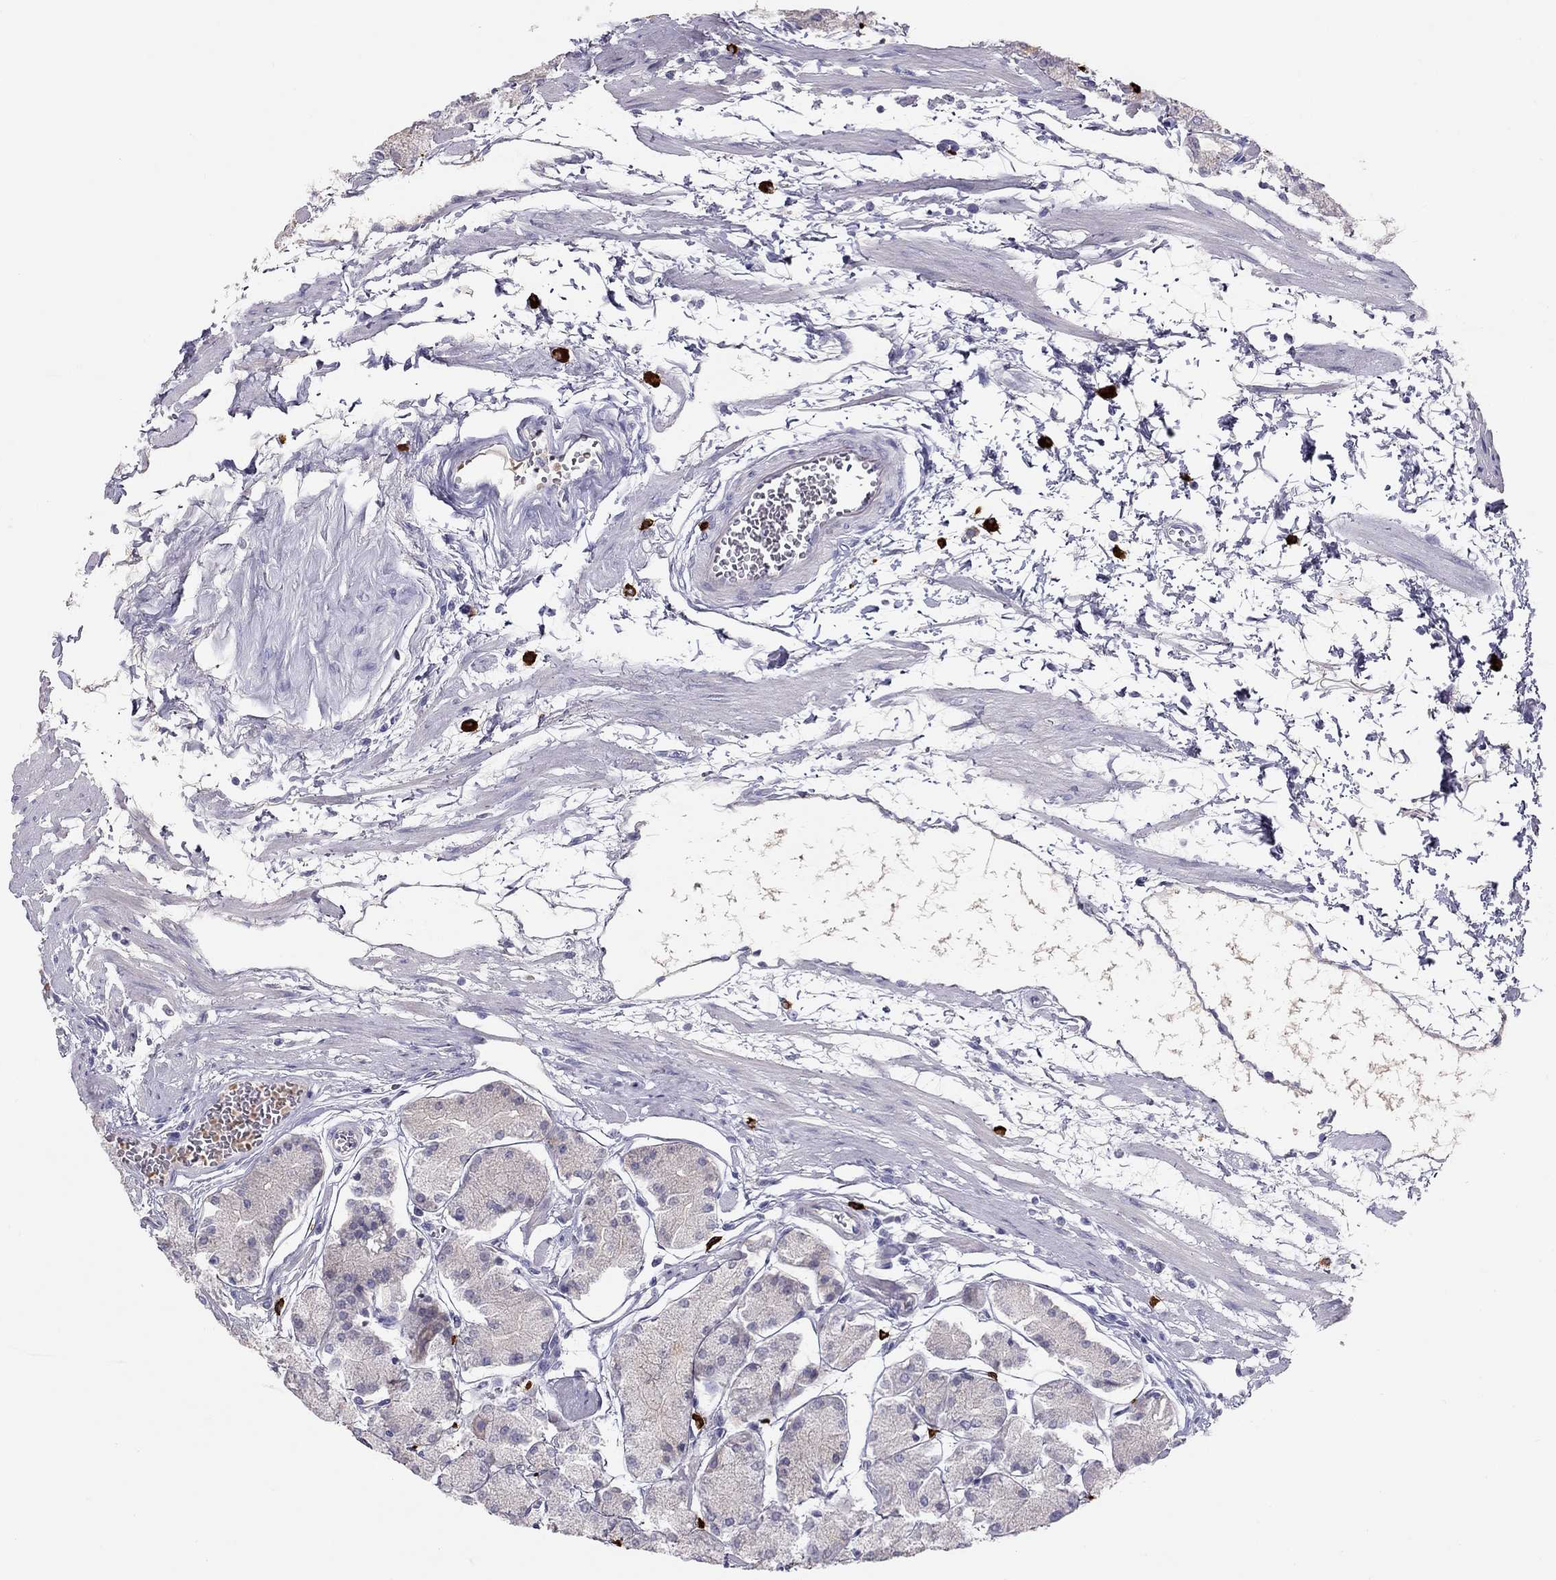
{"staining": {"intensity": "weak", "quantity": "<25%", "location": "cytoplasmic/membranous"}, "tissue": "stomach", "cell_type": "Glandular cells", "image_type": "normal", "snomed": [{"axis": "morphology", "description": "Normal tissue, NOS"}, {"axis": "topography", "description": "Stomach, upper"}], "caption": "Histopathology image shows no significant protein staining in glandular cells of normal stomach. (DAB immunohistochemistry with hematoxylin counter stain).", "gene": "IL17REL", "patient": {"sex": "male", "age": 60}}